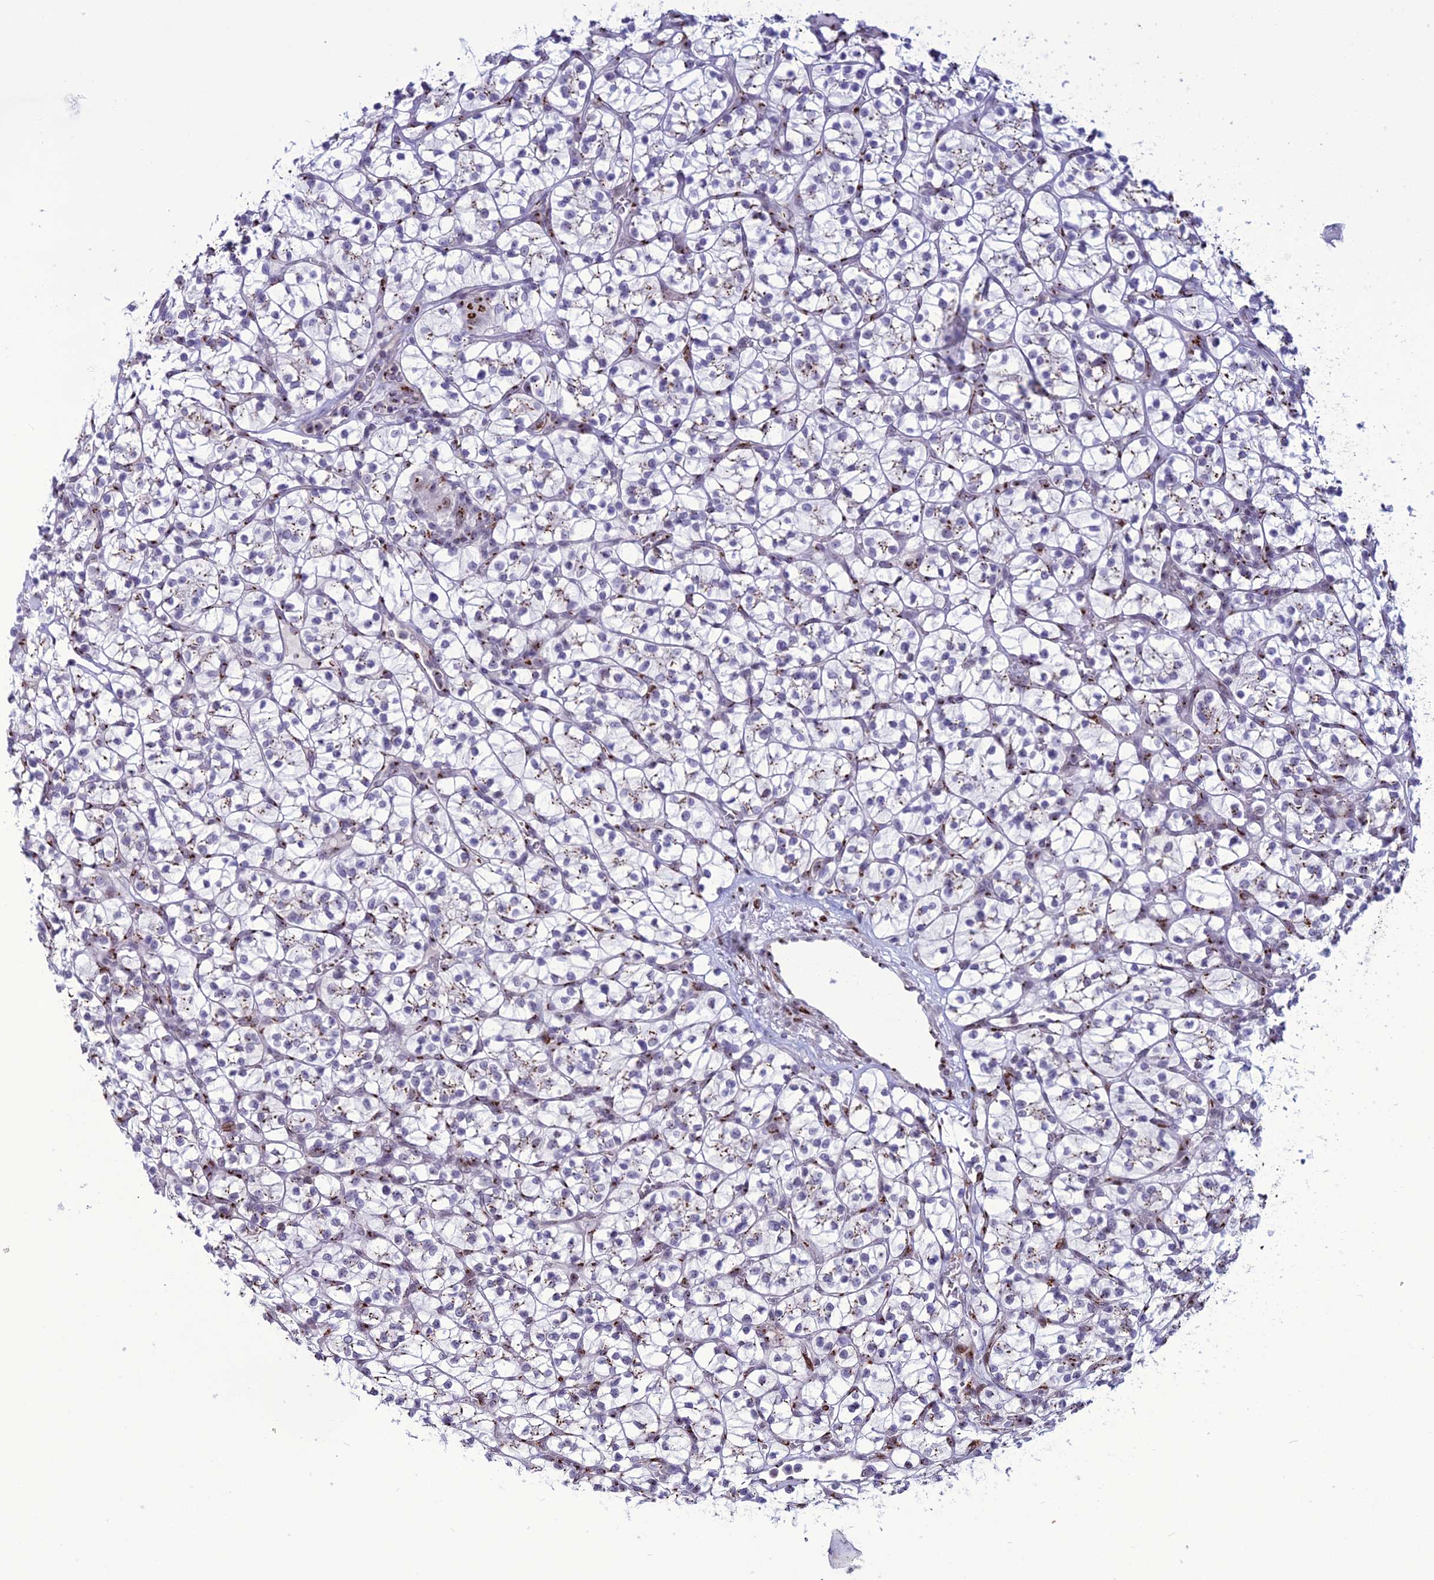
{"staining": {"intensity": "moderate", "quantity": "<25%", "location": "cytoplasmic/membranous"}, "tissue": "renal cancer", "cell_type": "Tumor cells", "image_type": "cancer", "snomed": [{"axis": "morphology", "description": "Adenocarcinoma, NOS"}, {"axis": "topography", "description": "Kidney"}], "caption": "Protein analysis of renal adenocarcinoma tissue reveals moderate cytoplasmic/membranous positivity in approximately <25% of tumor cells.", "gene": "PLEKHA4", "patient": {"sex": "female", "age": 64}}